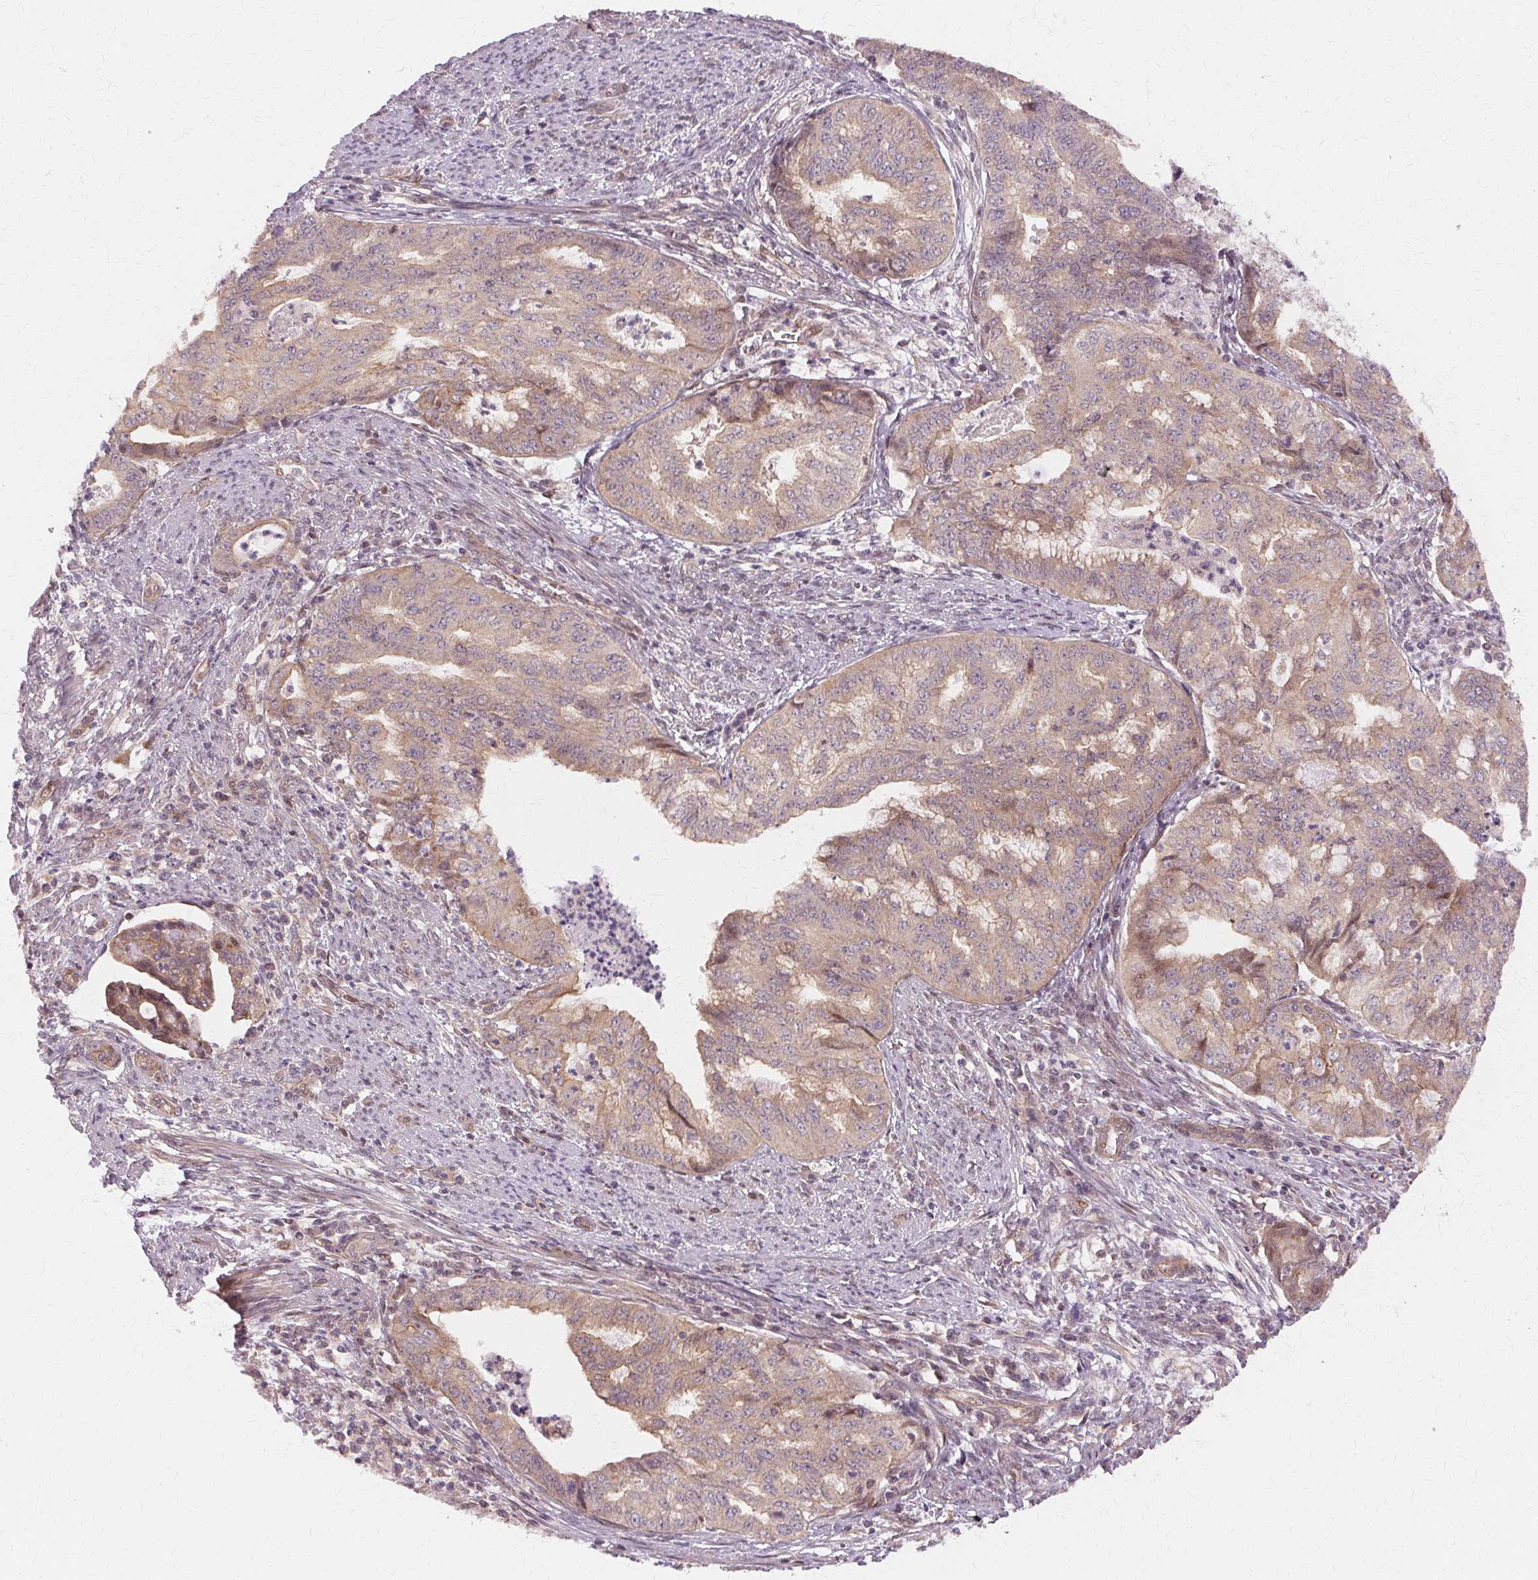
{"staining": {"intensity": "weak", "quantity": "25%-75%", "location": "cytoplasmic/membranous"}, "tissue": "endometrial cancer", "cell_type": "Tumor cells", "image_type": "cancer", "snomed": [{"axis": "morphology", "description": "Adenocarcinoma, NOS"}, {"axis": "topography", "description": "Endometrium"}], "caption": "Endometrial cancer (adenocarcinoma) stained with a brown dye demonstrates weak cytoplasmic/membranous positive staining in about 25%-75% of tumor cells.", "gene": "USP8", "patient": {"sex": "female", "age": 79}}